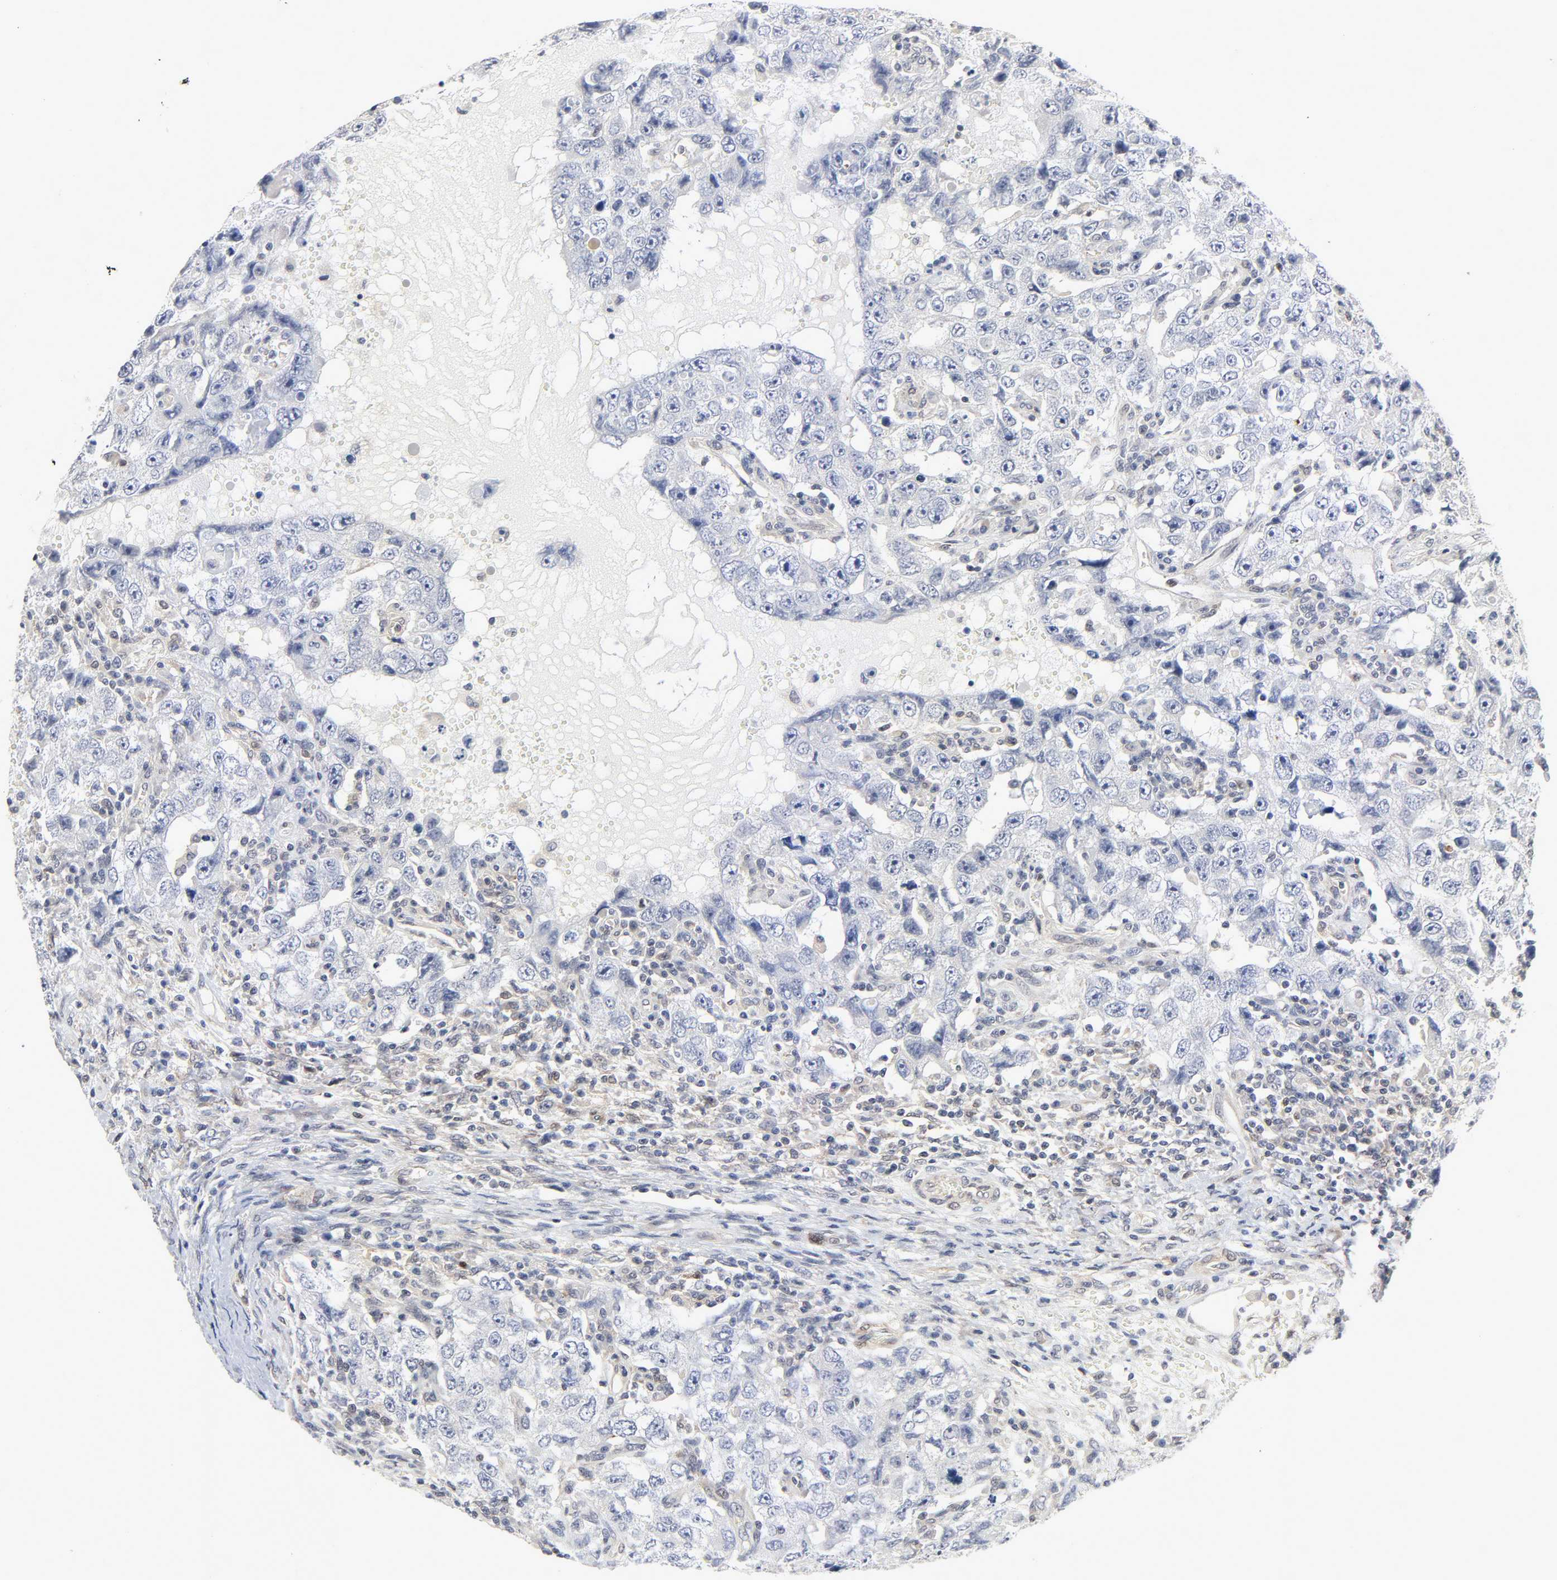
{"staining": {"intensity": "negative", "quantity": "none", "location": "none"}, "tissue": "testis cancer", "cell_type": "Tumor cells", "image_type": "cancer", "snomed": [{"axis": "morphology", "description": "Carcinoma, Embryonal, NOS"}, {"axis": "topography", "description": "Testis"}], "caption": "Human embryonal carcinoma (testis) stained for a protein using immunohistochemistry (IHC) displays no positivity in tumor cells.", "gene": "PTEN", "patient": {"sex": "male", "age": 26}}